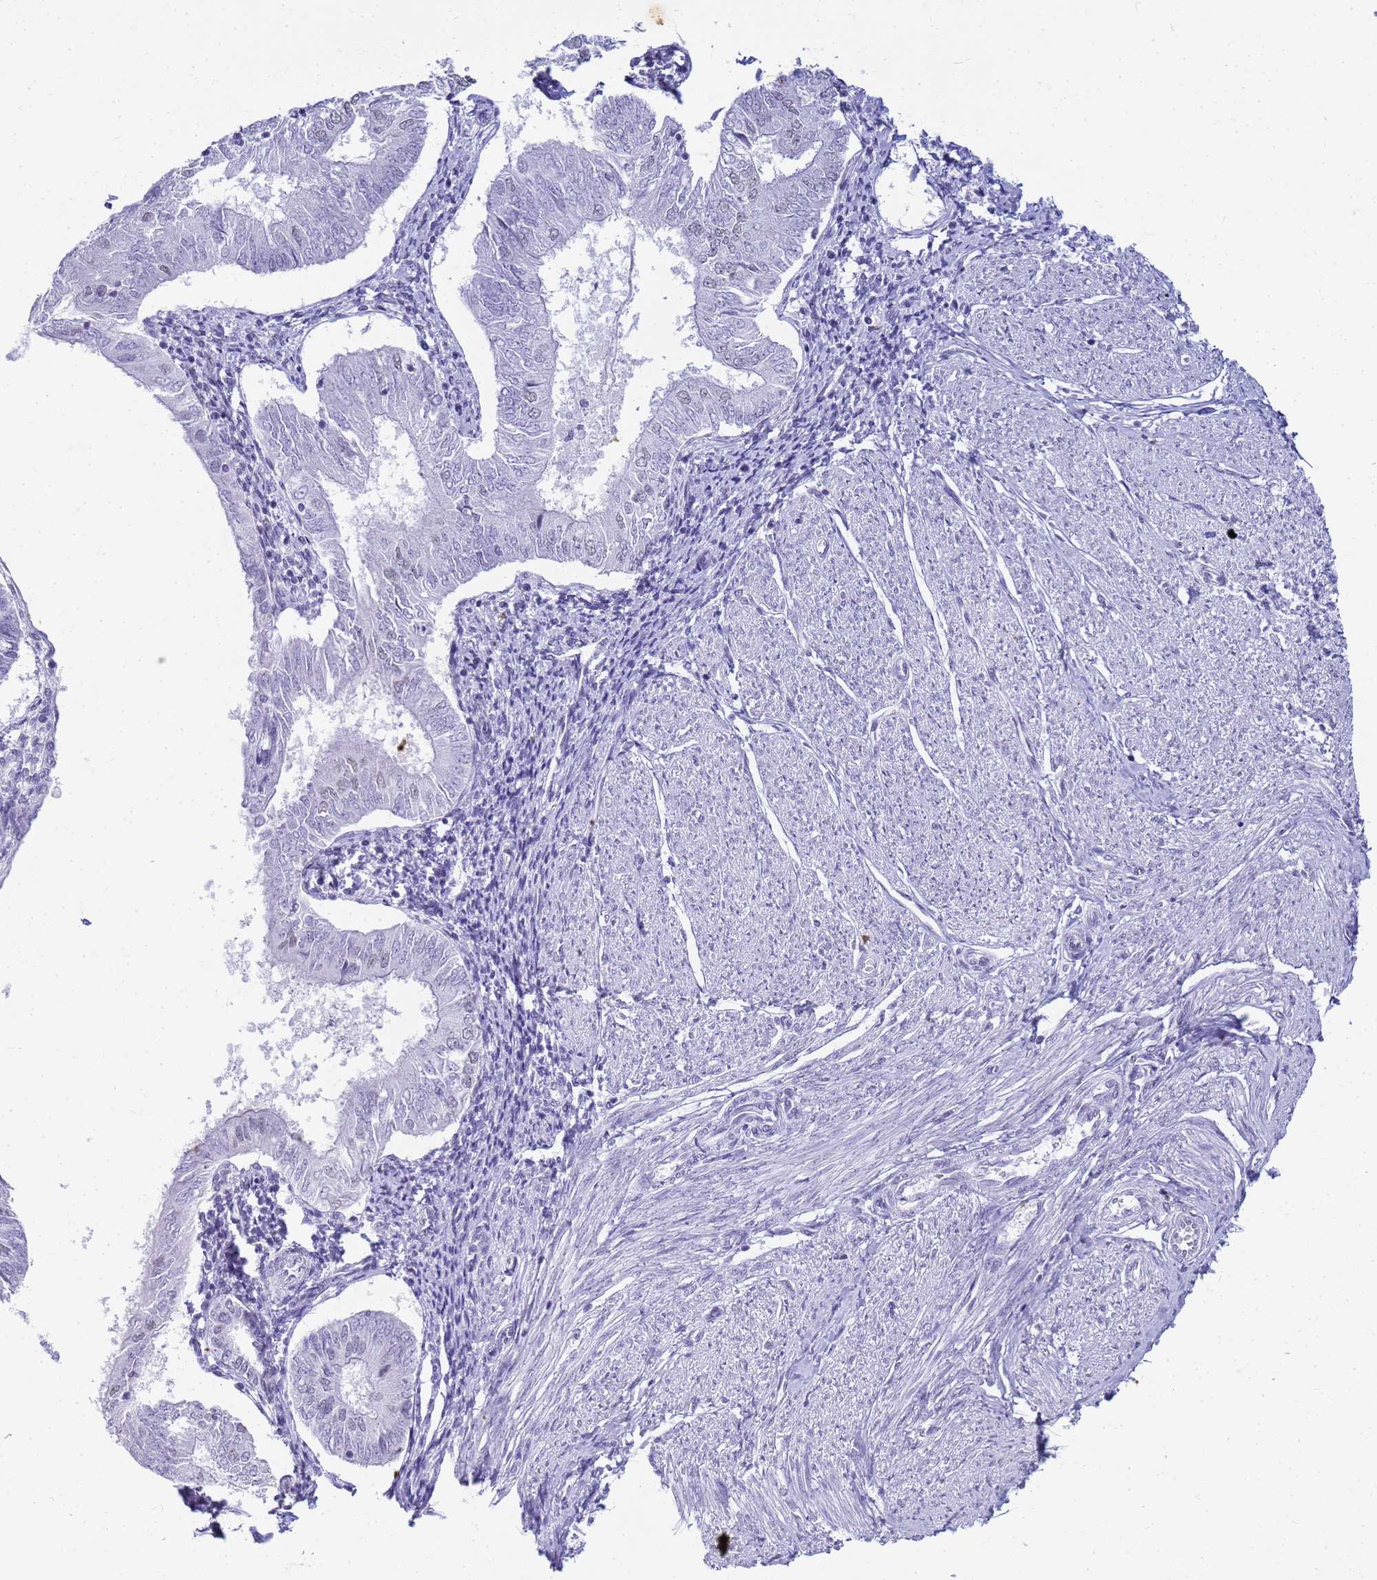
{"staining": {"intensity": "negative", "quantity": "none", "location": "none"}, "tissue": "endometrial cancer", "cell_type": "Tumor cells", "image_type": "cancer", "snomed": [{"axis": "morphology", "description": "Adenocarcinoma, NOS"}, {"axis": "topography", "description": "Endometrium"}], "caption": "The IHC micrograph has no significant staining in tumor cells of adenocarcinoma (endometrial) tissue.", "gene": "SLC7A9", "patient": {"sex": "female", "age": 58}}